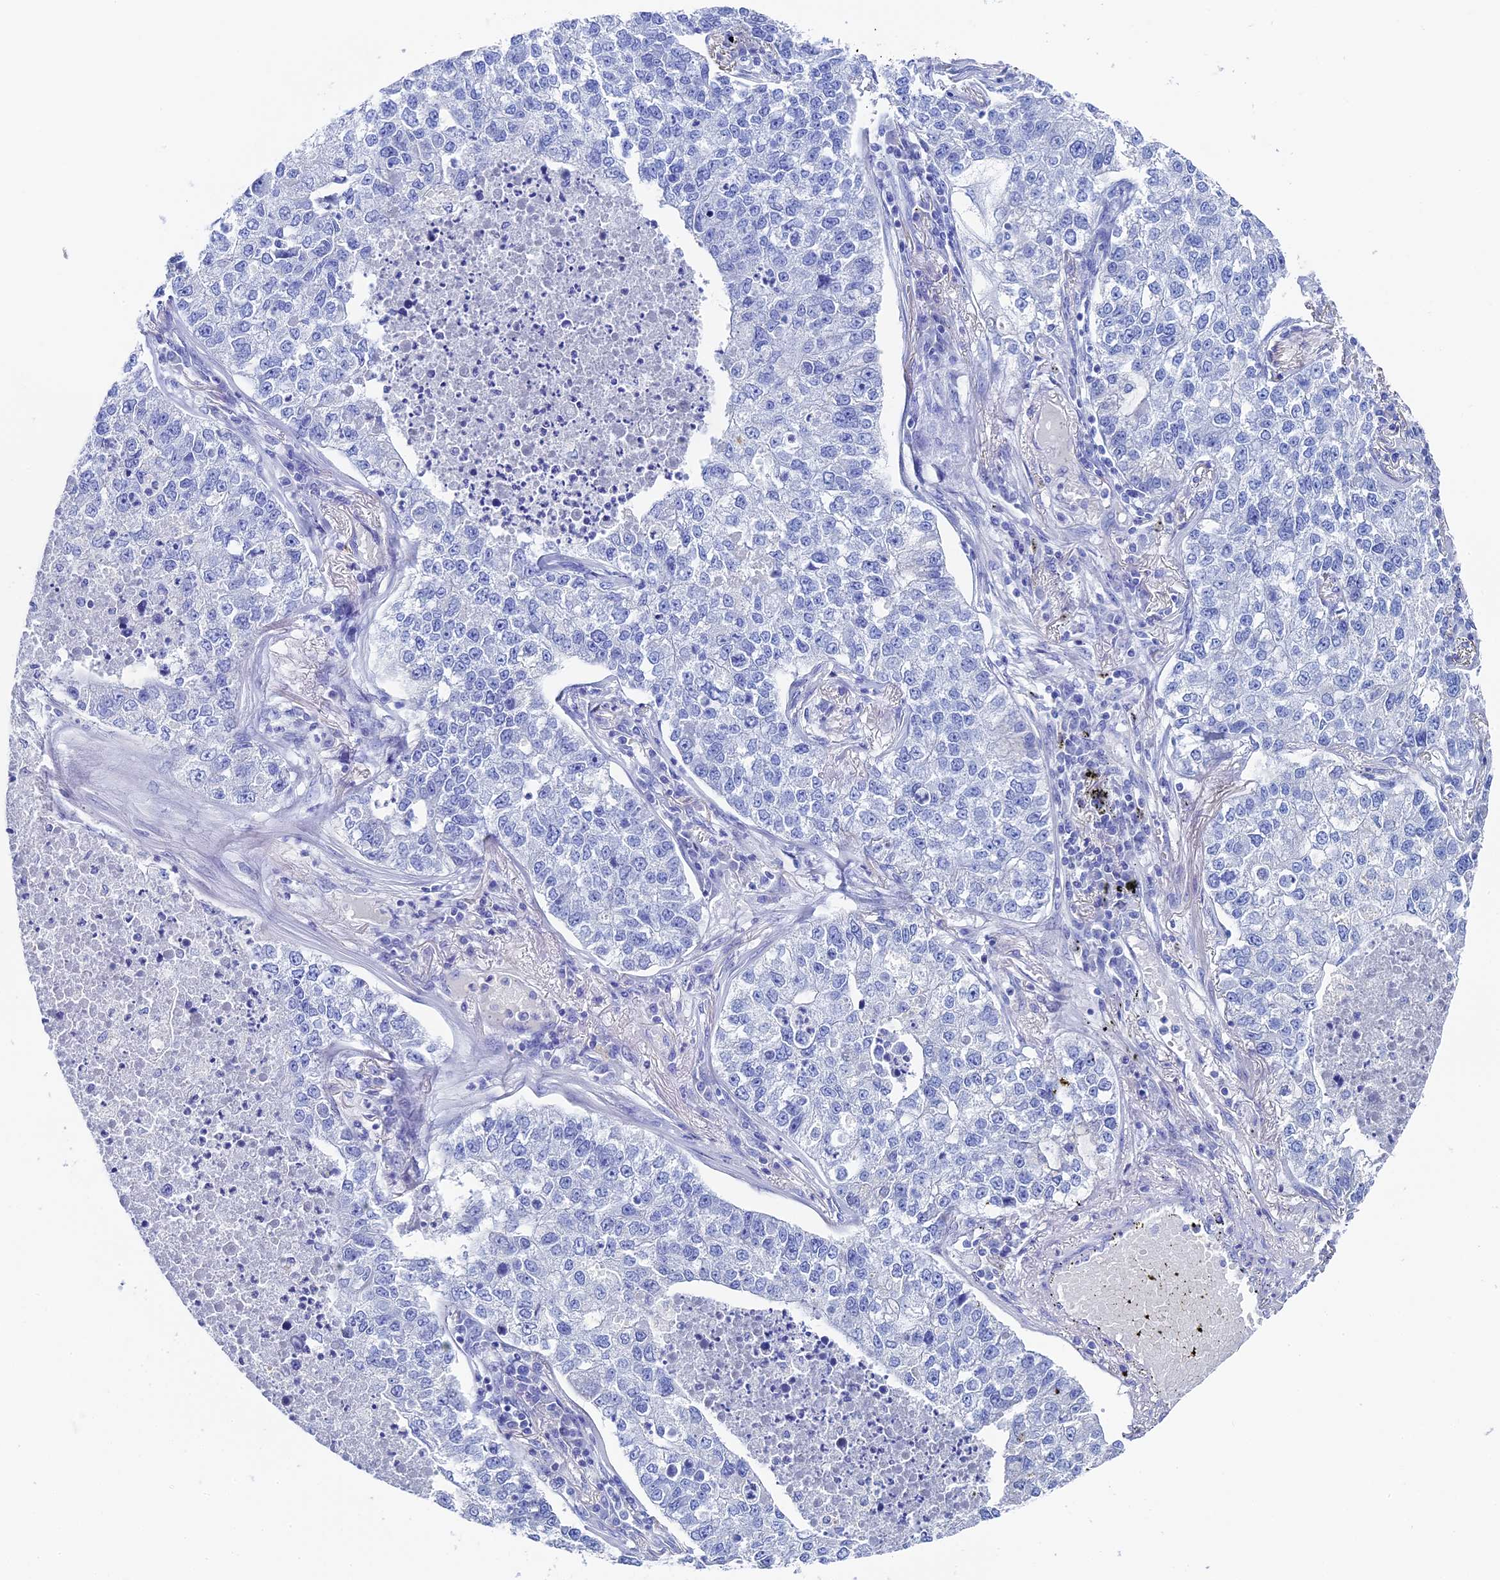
{"staining": {"intensity": "negative", "quantity": "none", "location": "none"}, "tissue": "lung cancer", "cell_type": "Tumor cells", "image_type": "cancer", "snomed": [{"axis": "morphology", "description": "Adenocarcinoma, NOS"}, {"axis": "topography", "description": "Lung"}], "caption": "High power microscopy image of an immunohistochemistry (IHC) micrograph of adenocarcinoma (lung), revealing no significant staining in tumor cells.", "gene": "UNC119", "patient": {"sex": "male", "age": 49}}